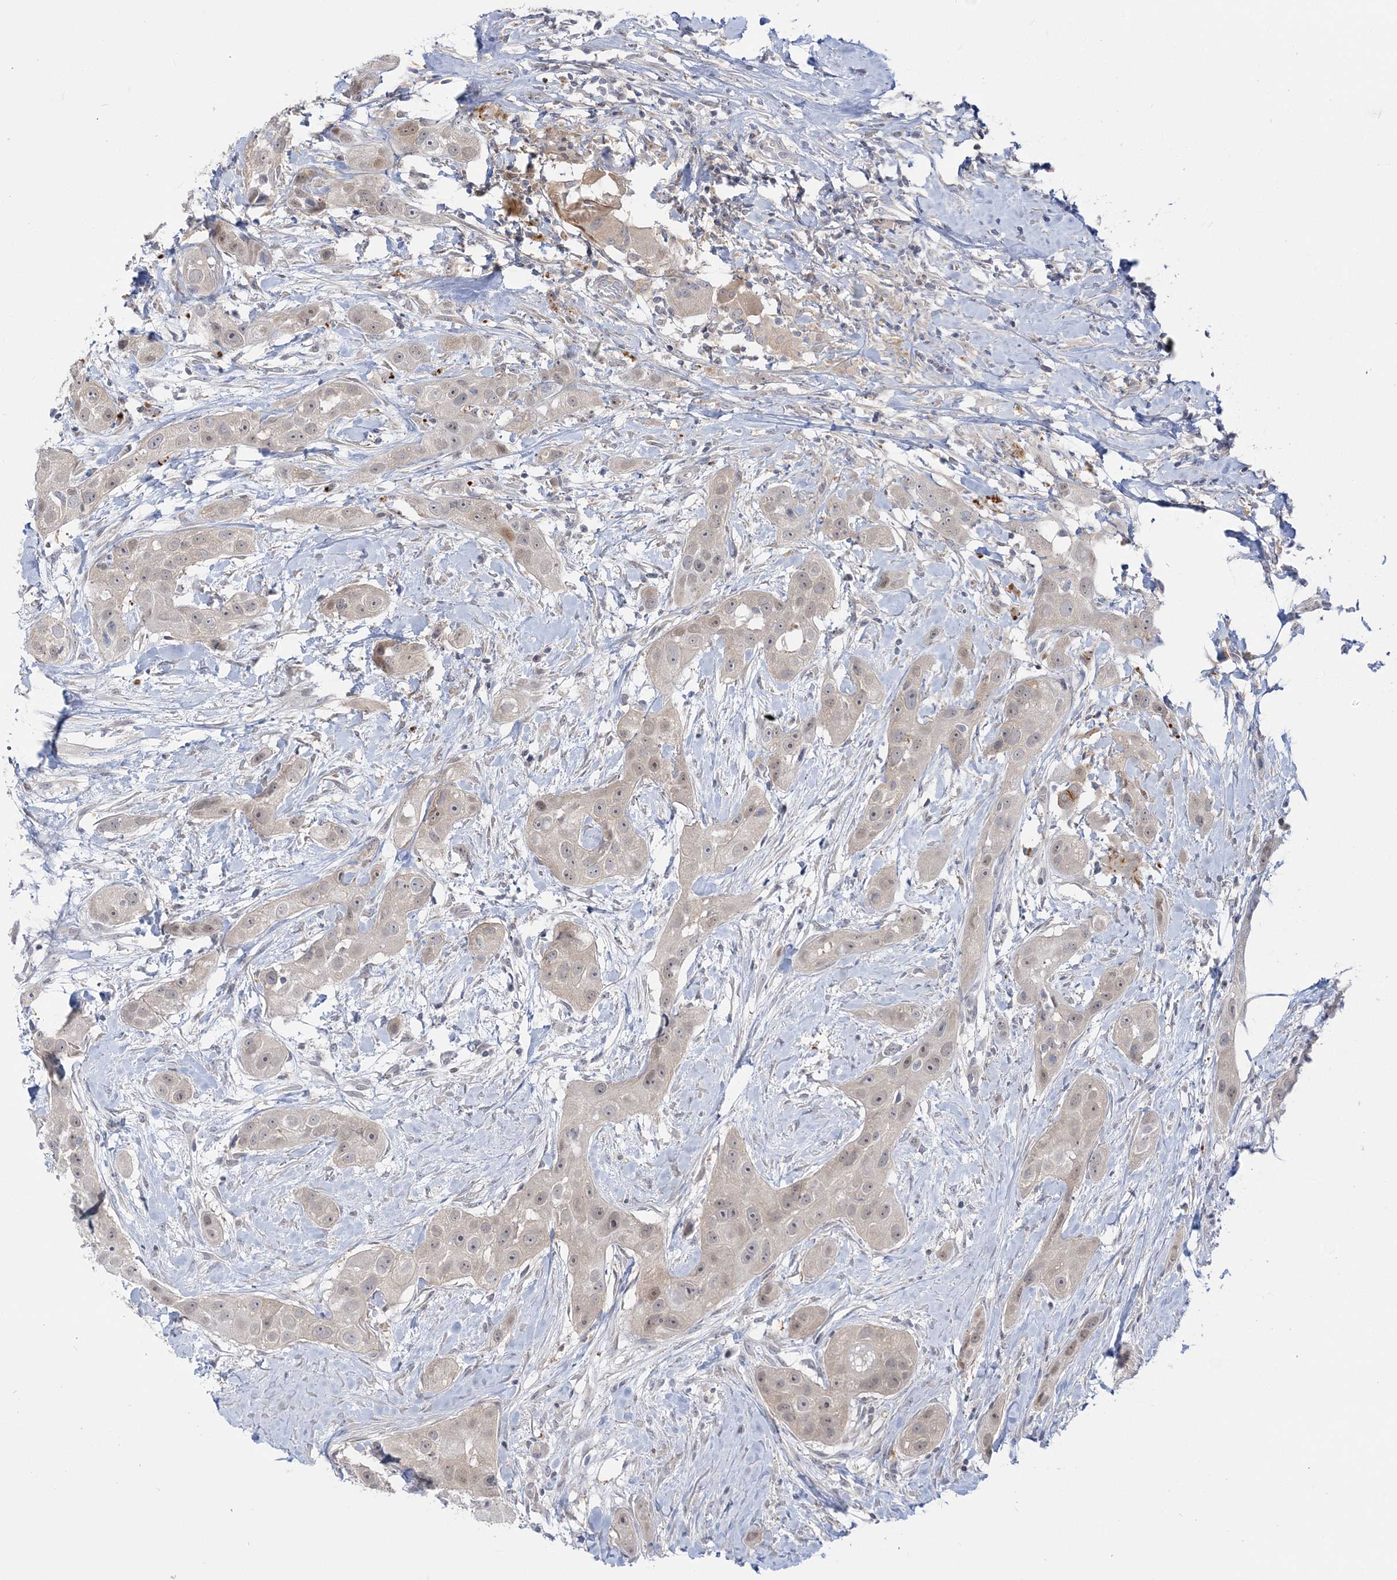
{"staining": {"intensity": "weak", "quantity": "25%-75%", "location": "nuclear"}, "tissue": "head and neck cancer", "cell_type": "Tumor cells", "image_type": "cancer", "snomed": [{"axis": "morphology", "description": "Normal tissue, NOS"}, {"axis": "morphology", "description": "Squamous cell carcinoma, NOS"}, {"axis": "topography", "description": "Skeletal muscle"}, {"axis": "topography", "description": "Head-Neck"}], "caption": "The immunohistochemical stain highlights weak nuclear staining in tumor cells of head and neck cancer tissue.", "gene": "THADA", "patient": {"sex": "male", "age": 51}}